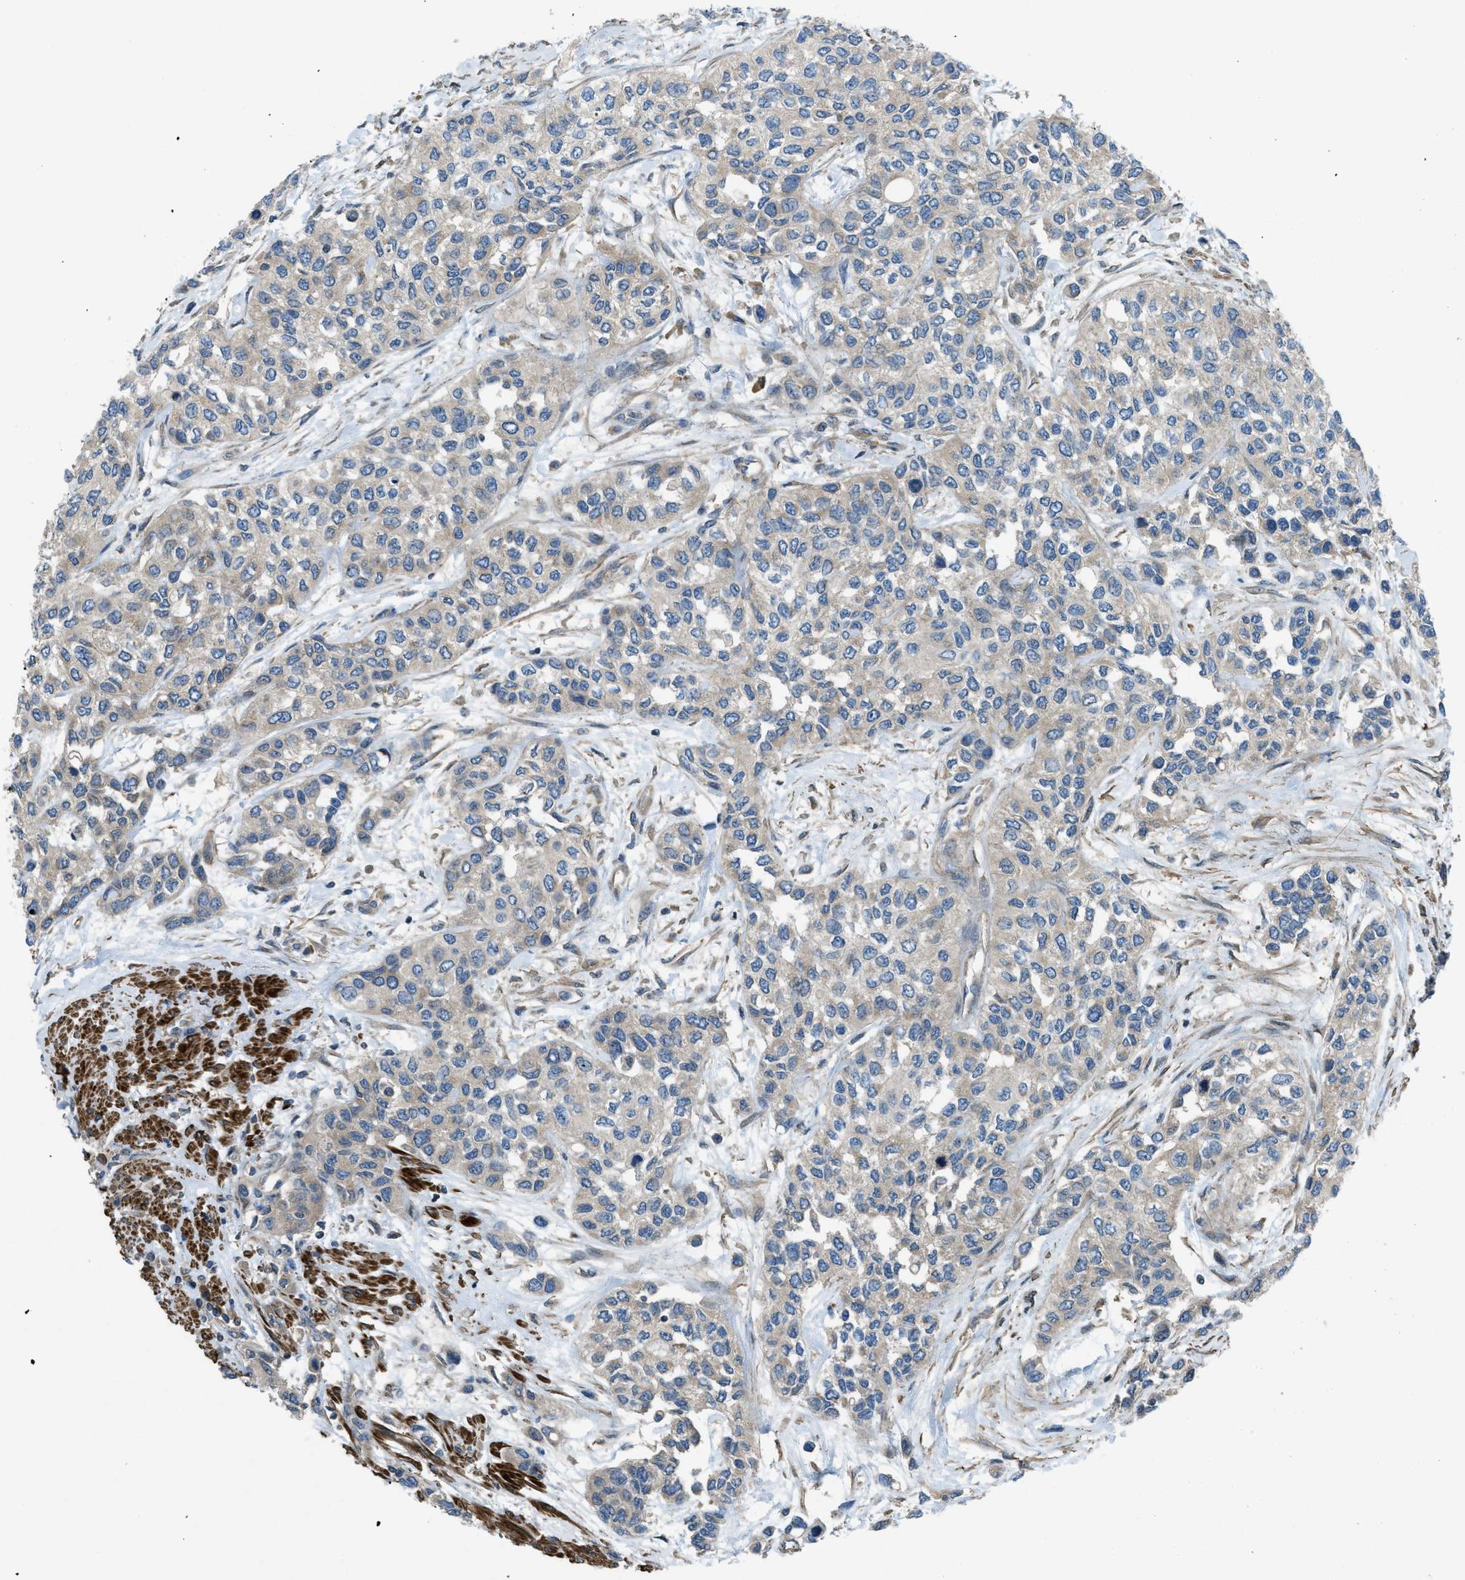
{"staining": {"intensity": "weak", "quantity": "<25%", "location": "cytoplasmic/membranous"}, "tissue": "urothelial cancer", "cell_type": "Tumor cells", "image_type": "cancer", "snomed": [{"axis": "morphology", "description": "Urothelial carcinoma, High grade"}, {"axis": "topography", "description": "Urinary bladder"}], "caption": "This is a micrograph of immunohistochemistry (IHC) staining of urothelial cancer, which shows no positivity in tumor cells.", "gene": "VEZT", "patient": {"sex": "female", "age": 56}}